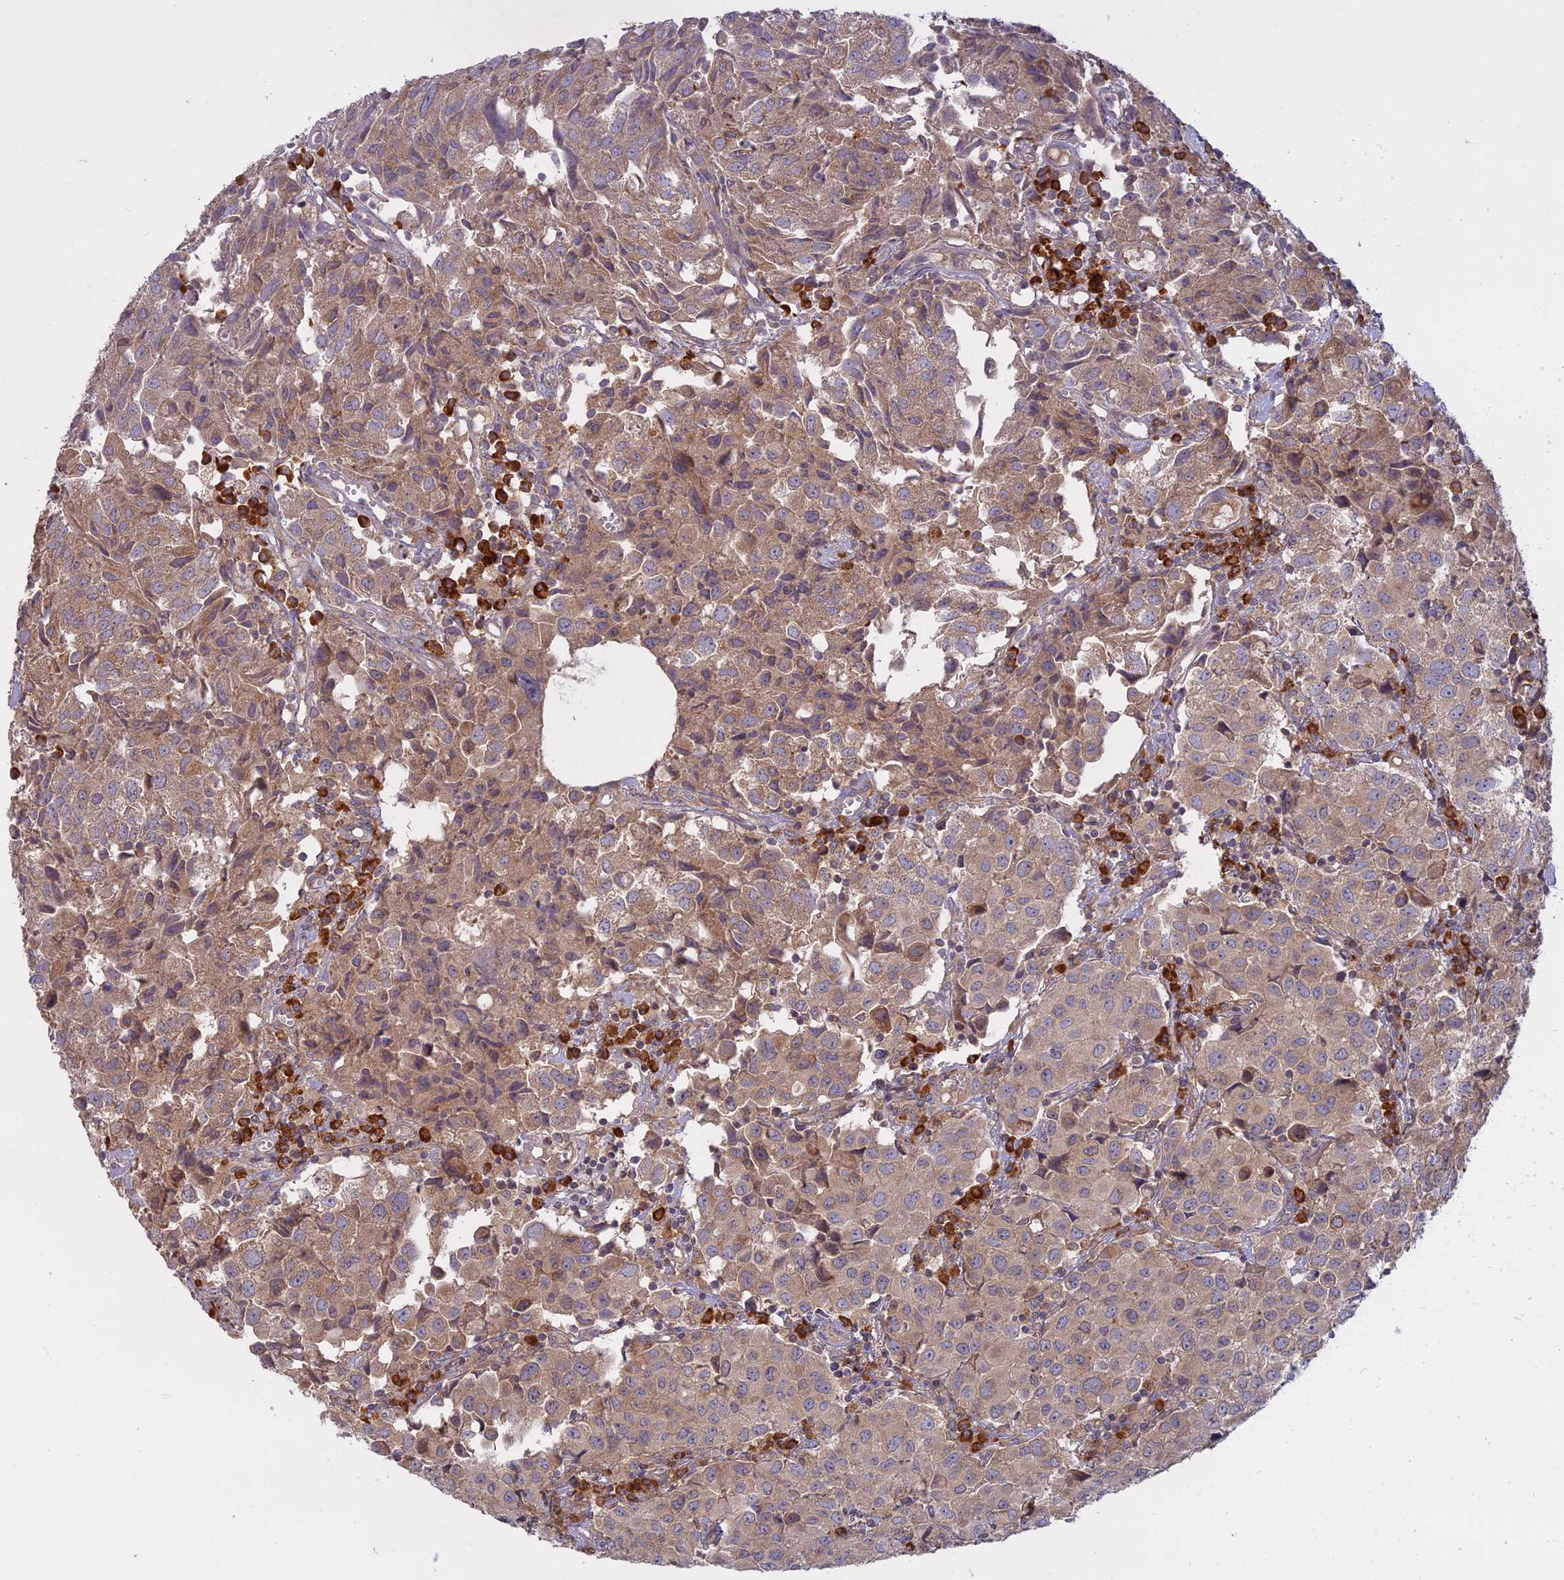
{"staining": {"intensity": "weak", "quantity": ">75%", "location": "cytoplasmic/membranous"}, "tissue": "urothelial cancer", "cell_type": "Tumor cells", "image_type": "cancer", "snomed": [{"axis": "morphology", "description": "Urothelial carcinoma, High grade"}, {"axis": "topography", "description": "Urinary bladder"}], "caption": "High-grade urothelial carcinoma was stained to show a protein in brown. There is low levels of weak cytoplasmic/membranous expression in approximately >75% of tumor cells.", "gene": "TMEM208", "patient": {"sex": "female", "age": 75}}